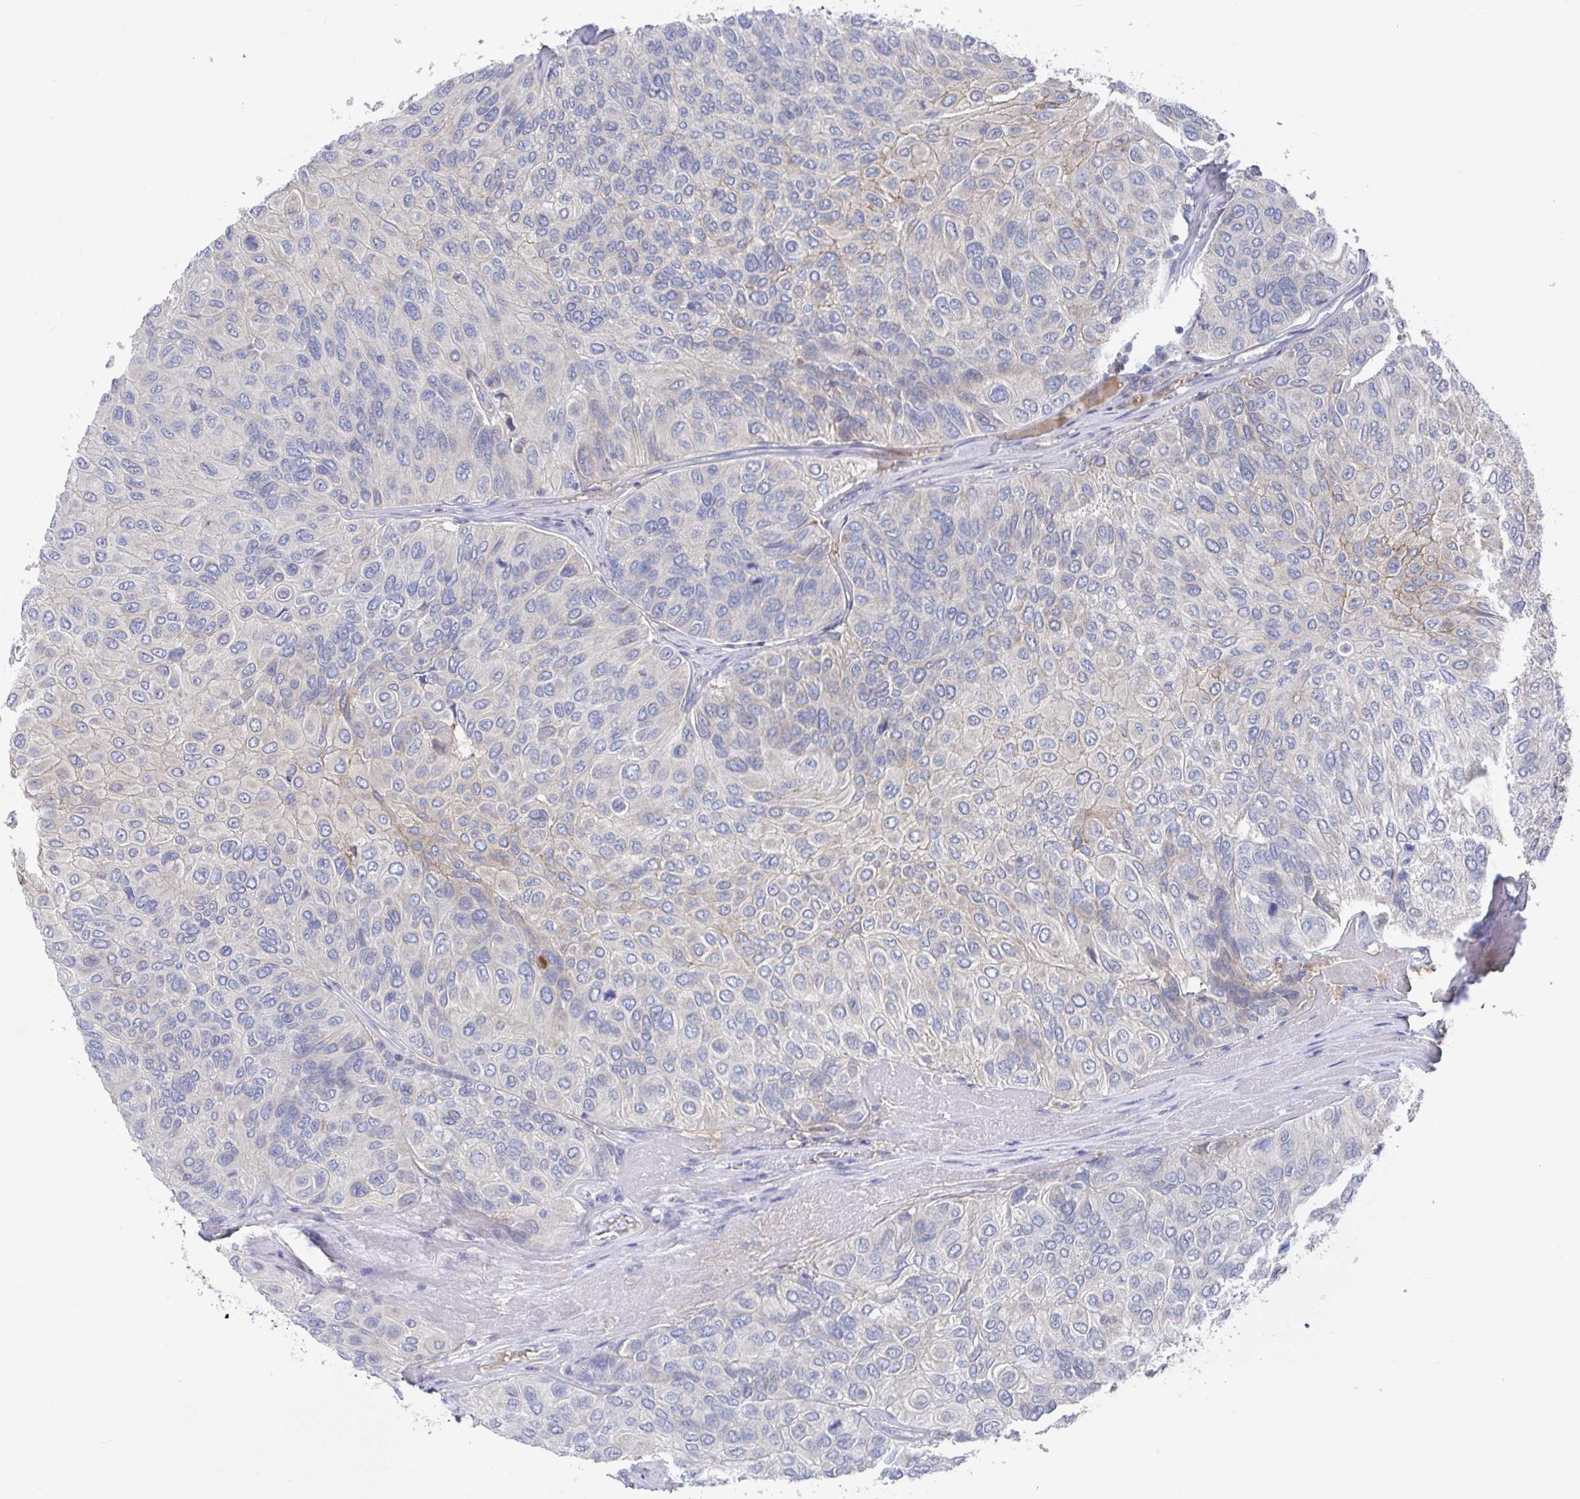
{"staining": {"intensity": "negative", "quantity": "none", "location": "none"}, "tissue": "urothelial cancer", "cell_type": "Tumor cells", "image_type": "cancer", "snomed": [{"axis": "morphology", "description": "Urothelial carcinoma, High grade"}, {"axis": "topography", "description": "Urinary bladder"}], "caption": "An image of urothelial carcinoma (high-grade) stained for a protein demonstrates no brown staining in tumor cells.", "gene": "GPR148", "patient": {"sex": "male", "age": 66}}